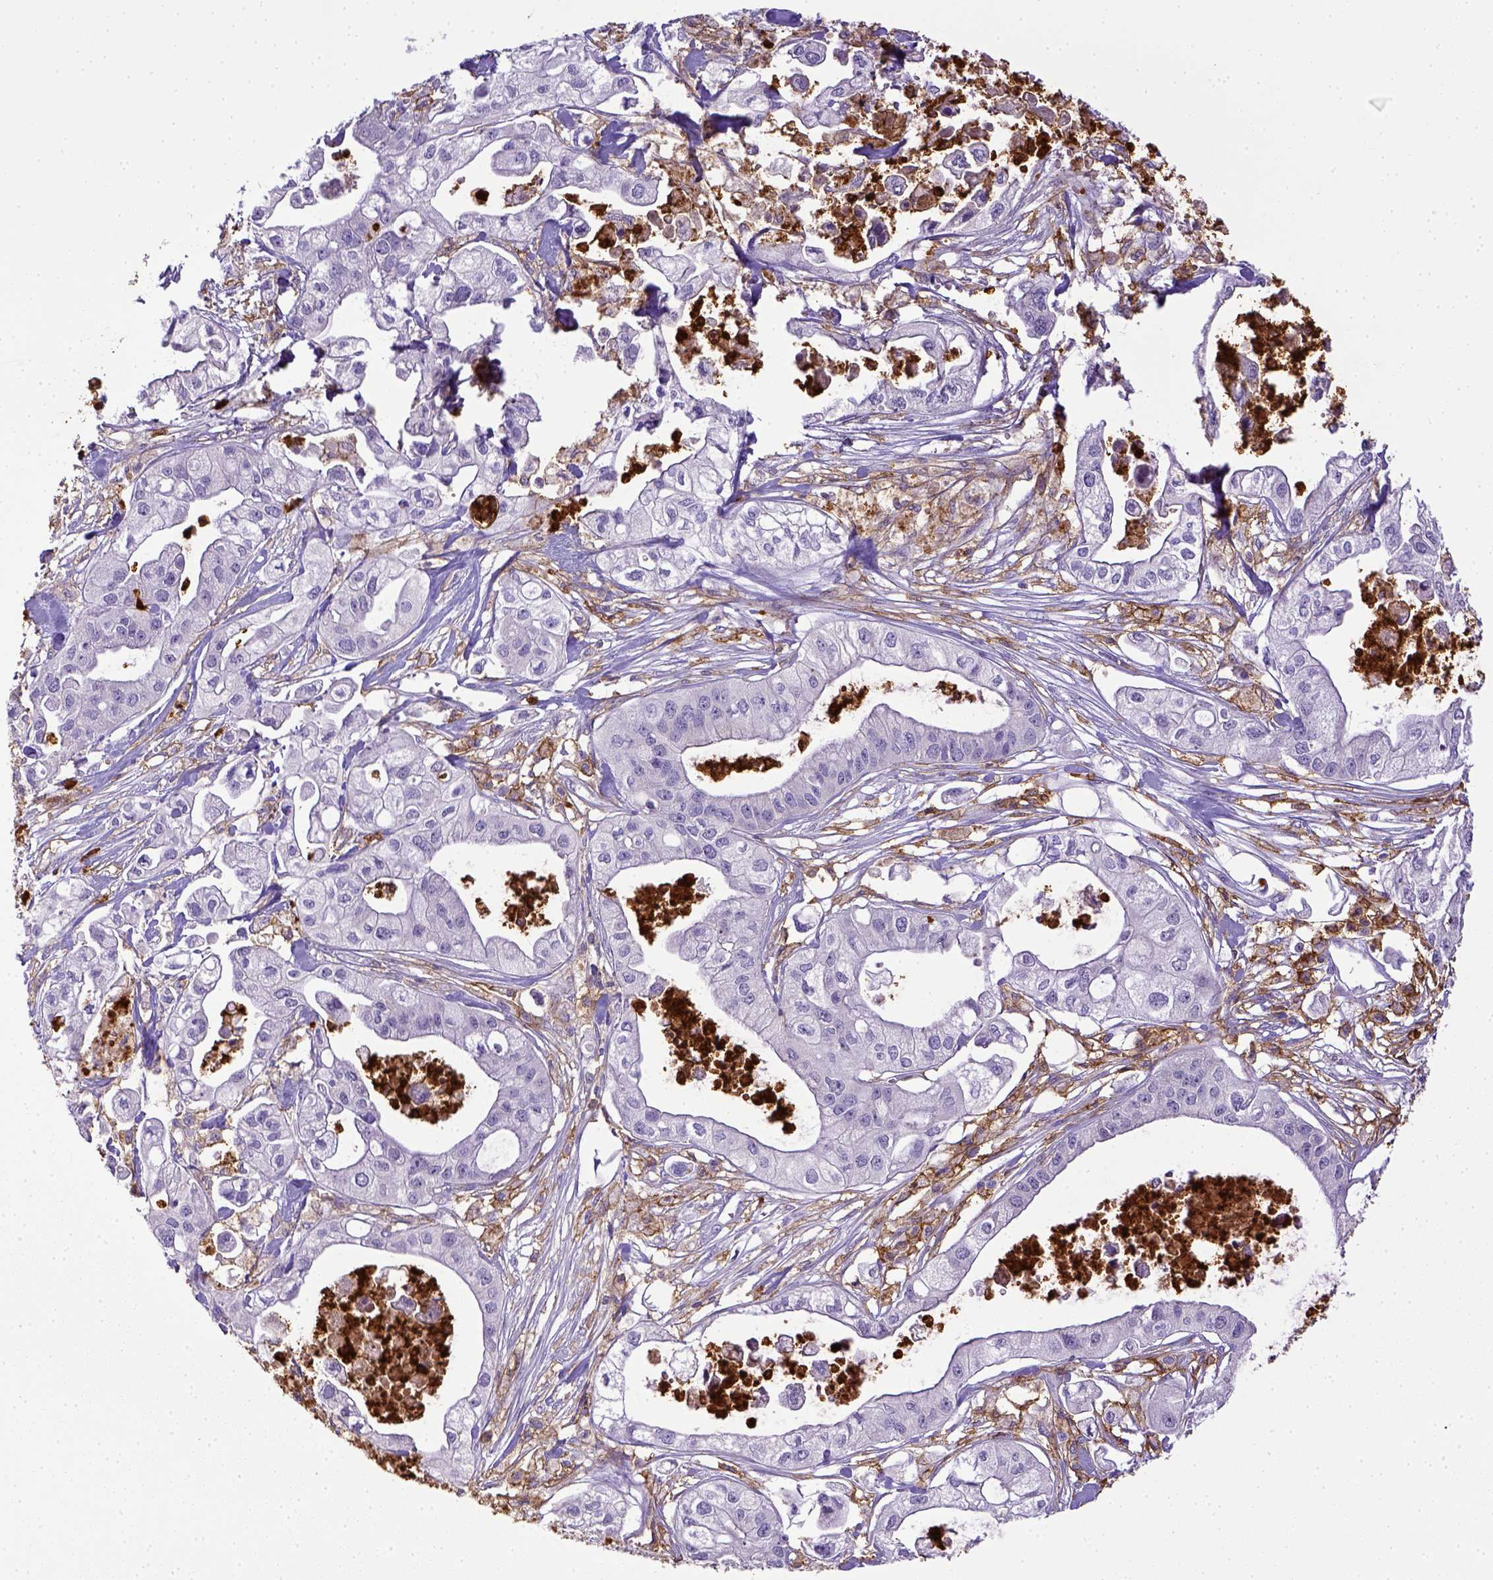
{"staining": {"intensity": "negative", "quantity": "none", "location": "none"}, "tissue": "pancreatic cancer", "cell_type": "Tumor cells", "image_type": "cancer", "snomed": [{"axis": "morphology", "description": "Adenocarcinoma, NOS"}, {"axis": "topography", "description": "Pancreas"}], "caption": "This is an IHC photomicrograph of human pancreatic adenocarcinoma. There is no expression in tumor cells.", "gene": "ITGAM", "patient": {"sex": "male", "age": 70}}